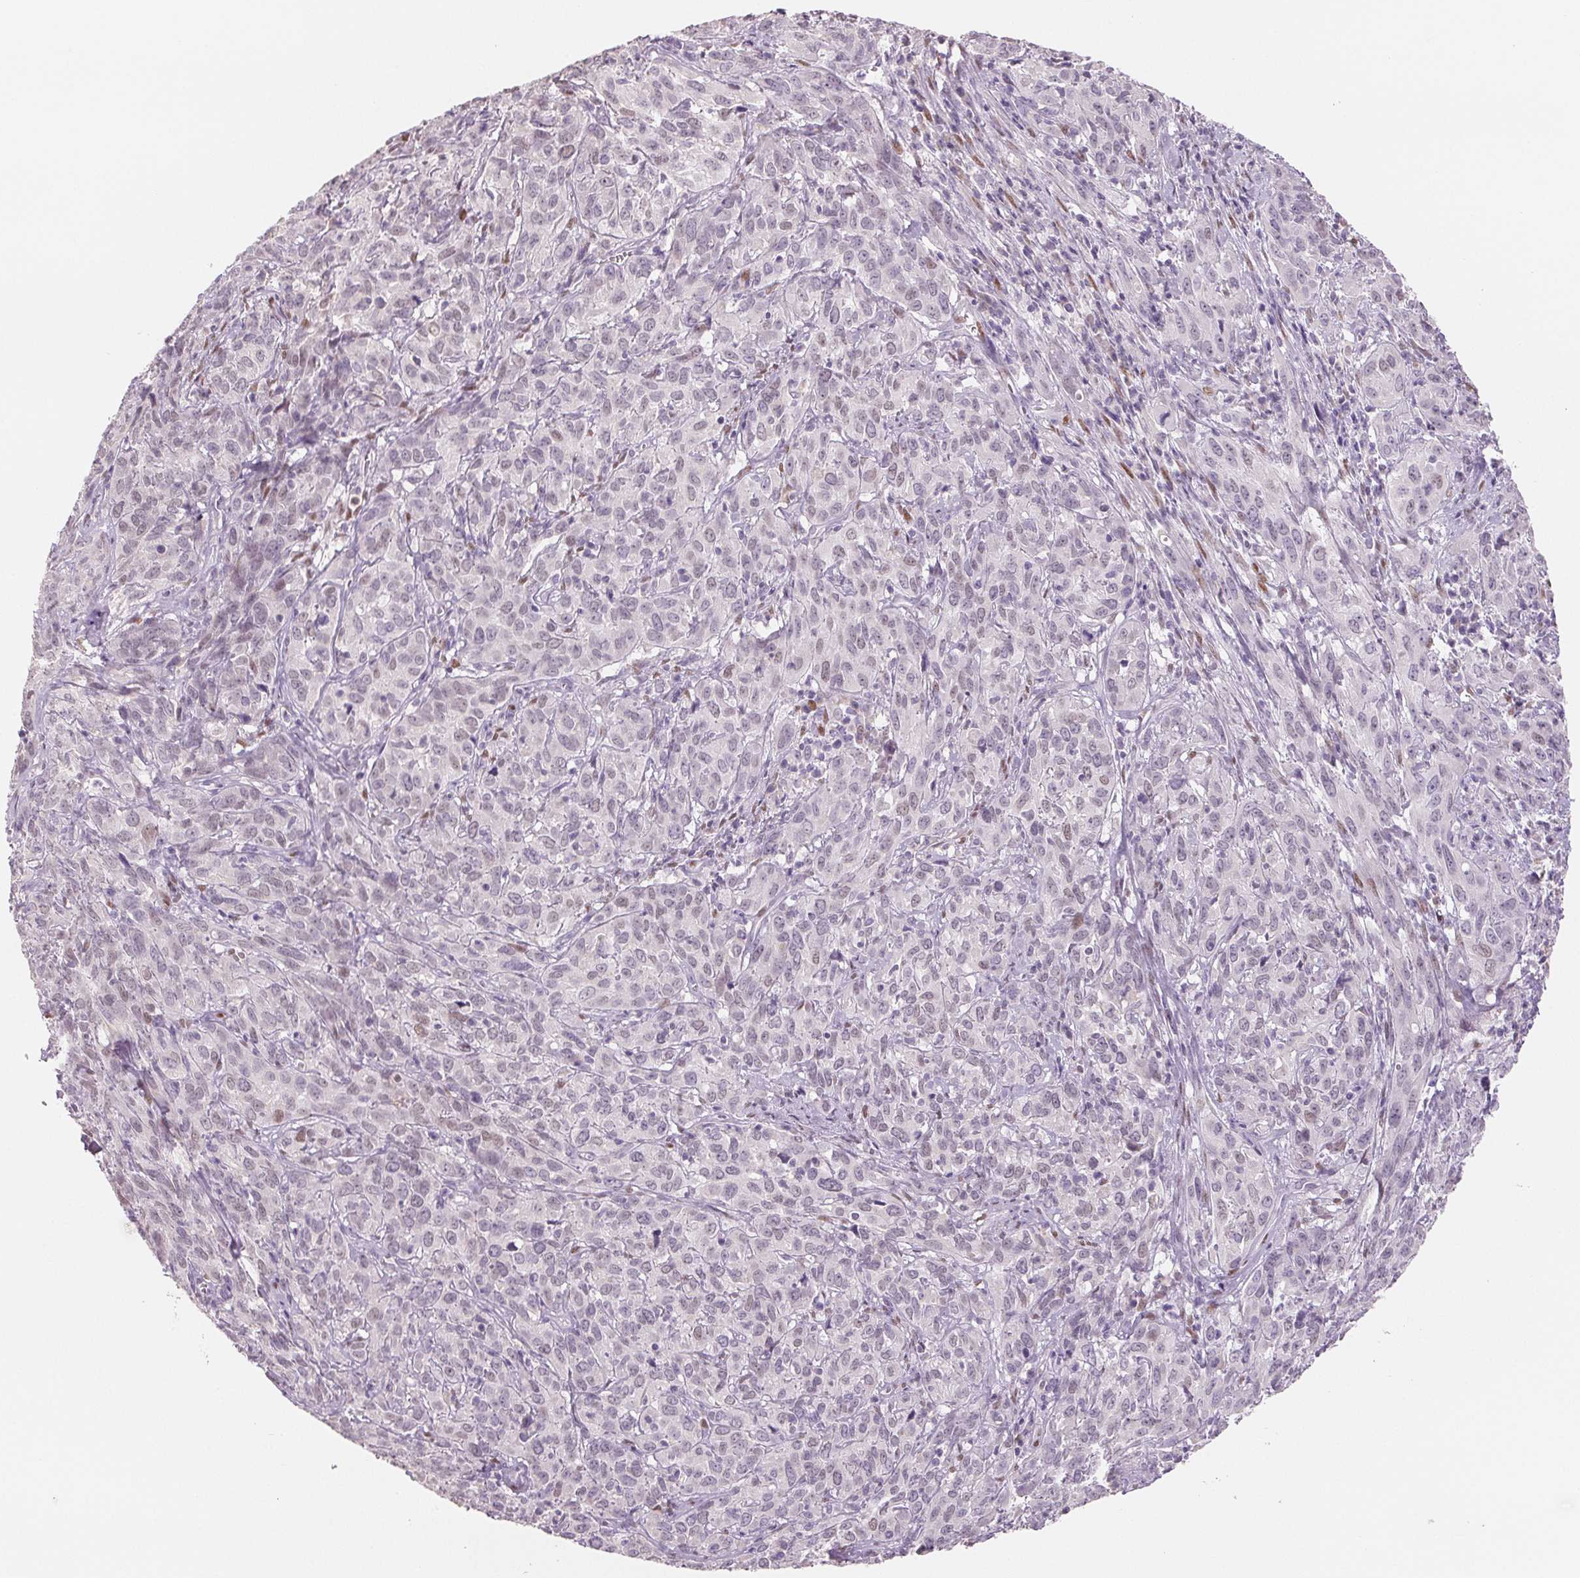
{"staining": {"intensity": "negative", "quantity": "none", "location": "none"}, "tissue": "cervical cancer", "cell_type": "Tumor cells", "image_type": "cancer", "snomed": [{"axis": "morphology", "description": "Squamous cell carcinoma, NOS"}, {"axis": "topography", "description": "Cervix"}], "caption": "Histopathology image shows no significant protein expression in tumor cells of squamous cell carcinoma (cervical).", "gene": "SMARCD3", "patient": {"sex": "female", "age": 51}}